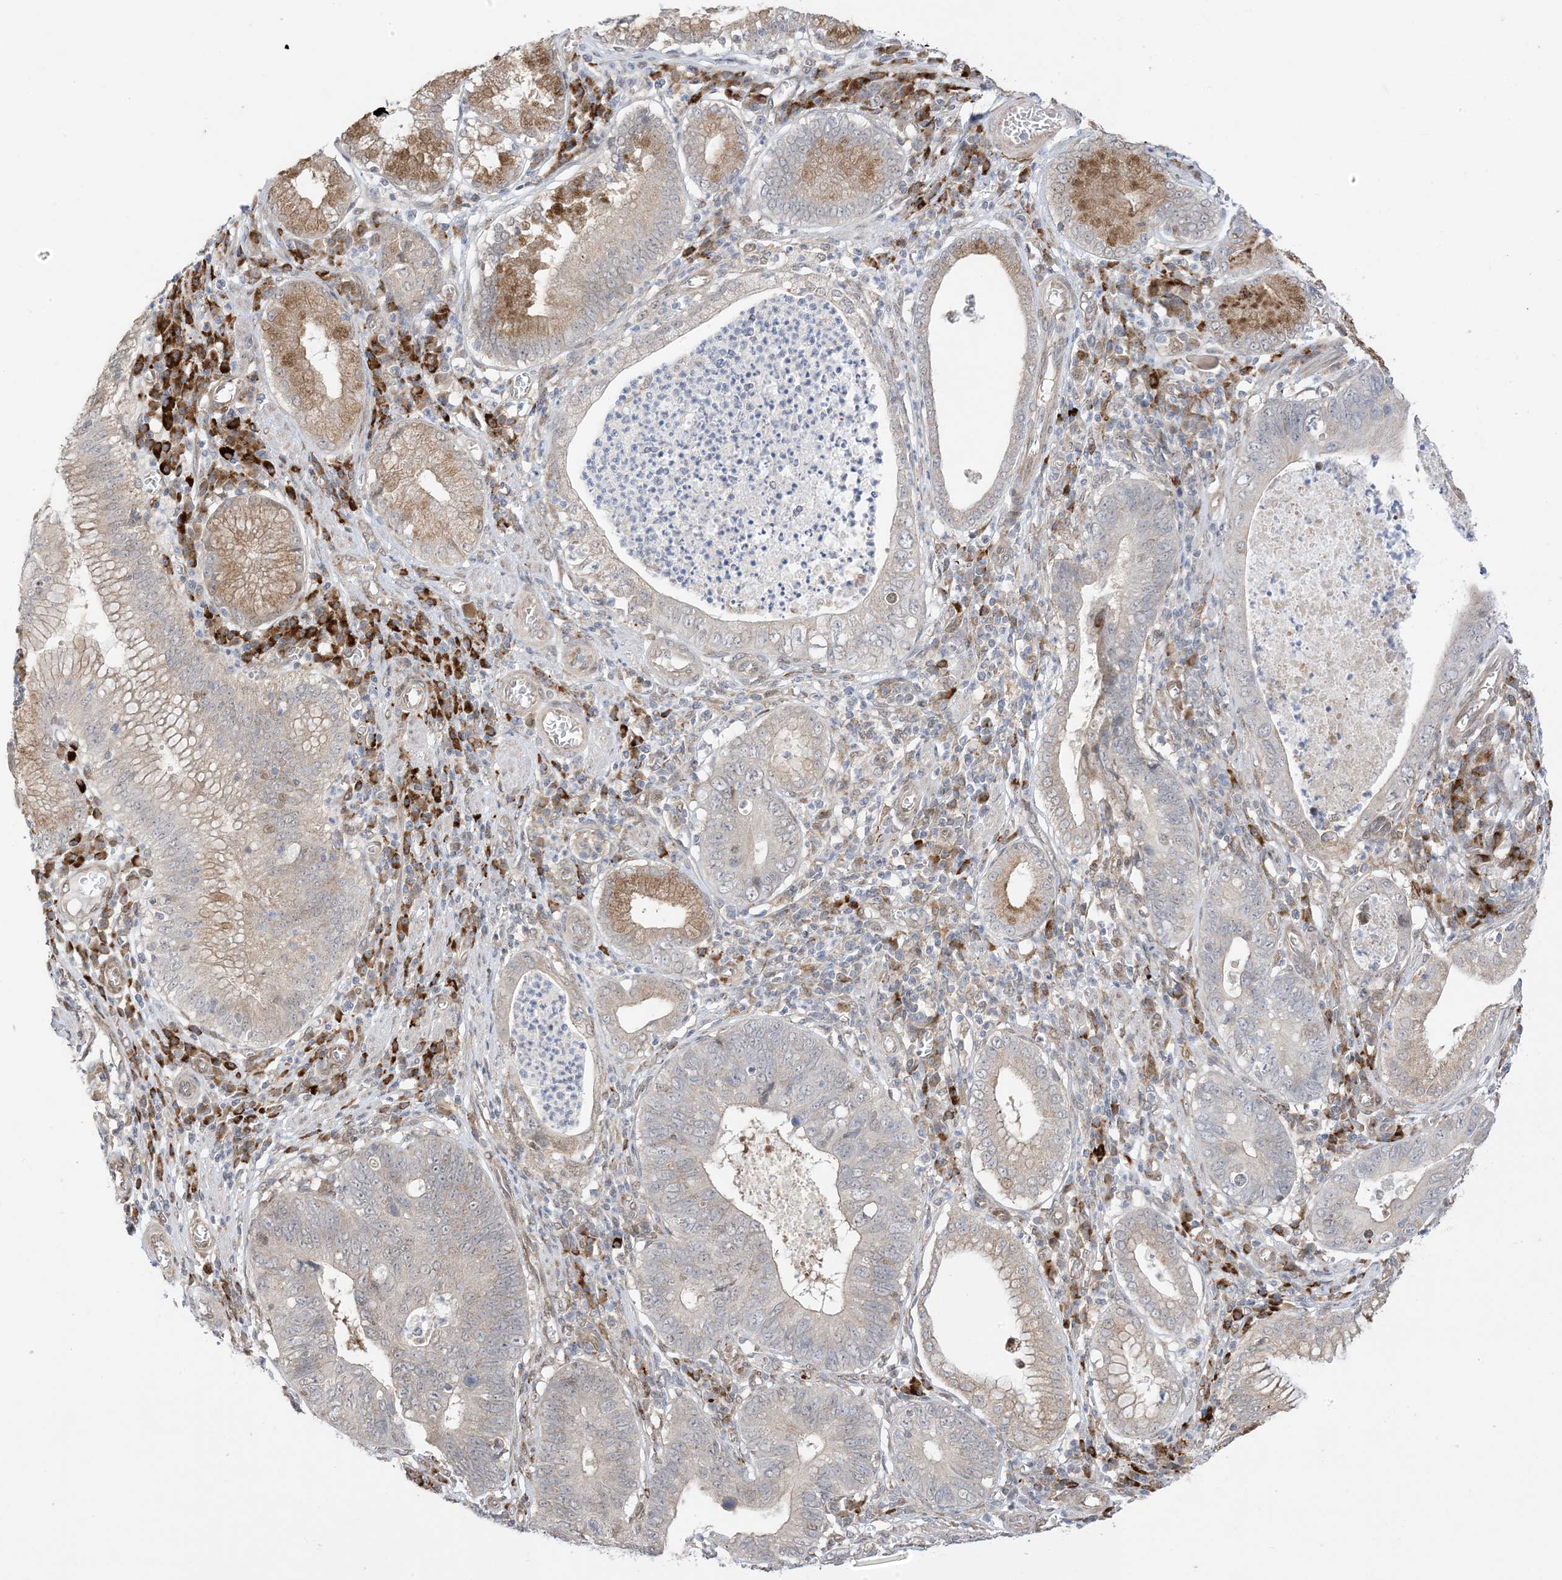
{"staining": {"intensity": "moderate", "quantity": "<25%", "location": "cytoplasmic/membranous,nuclear"}, "tissue": "stomach cancer", "cell_type": "Tumor cells", "image_type": "cancer", "snomed": [{"axis": "morphology", "description": "Adenocarcinoma, NOS"}, {"axis": "topography", "description": "Stomach"}], "caption": "An image of human stomach cancer stained for a protein reveals moderate cytoplasmic/membranous and nuclear brown staining in tumor cells. (DAB IHC, brown staining for protein, blue staining for nuclei).", "gene": "UBE2E2", "patient": {"sex": "male", "age": 59}}